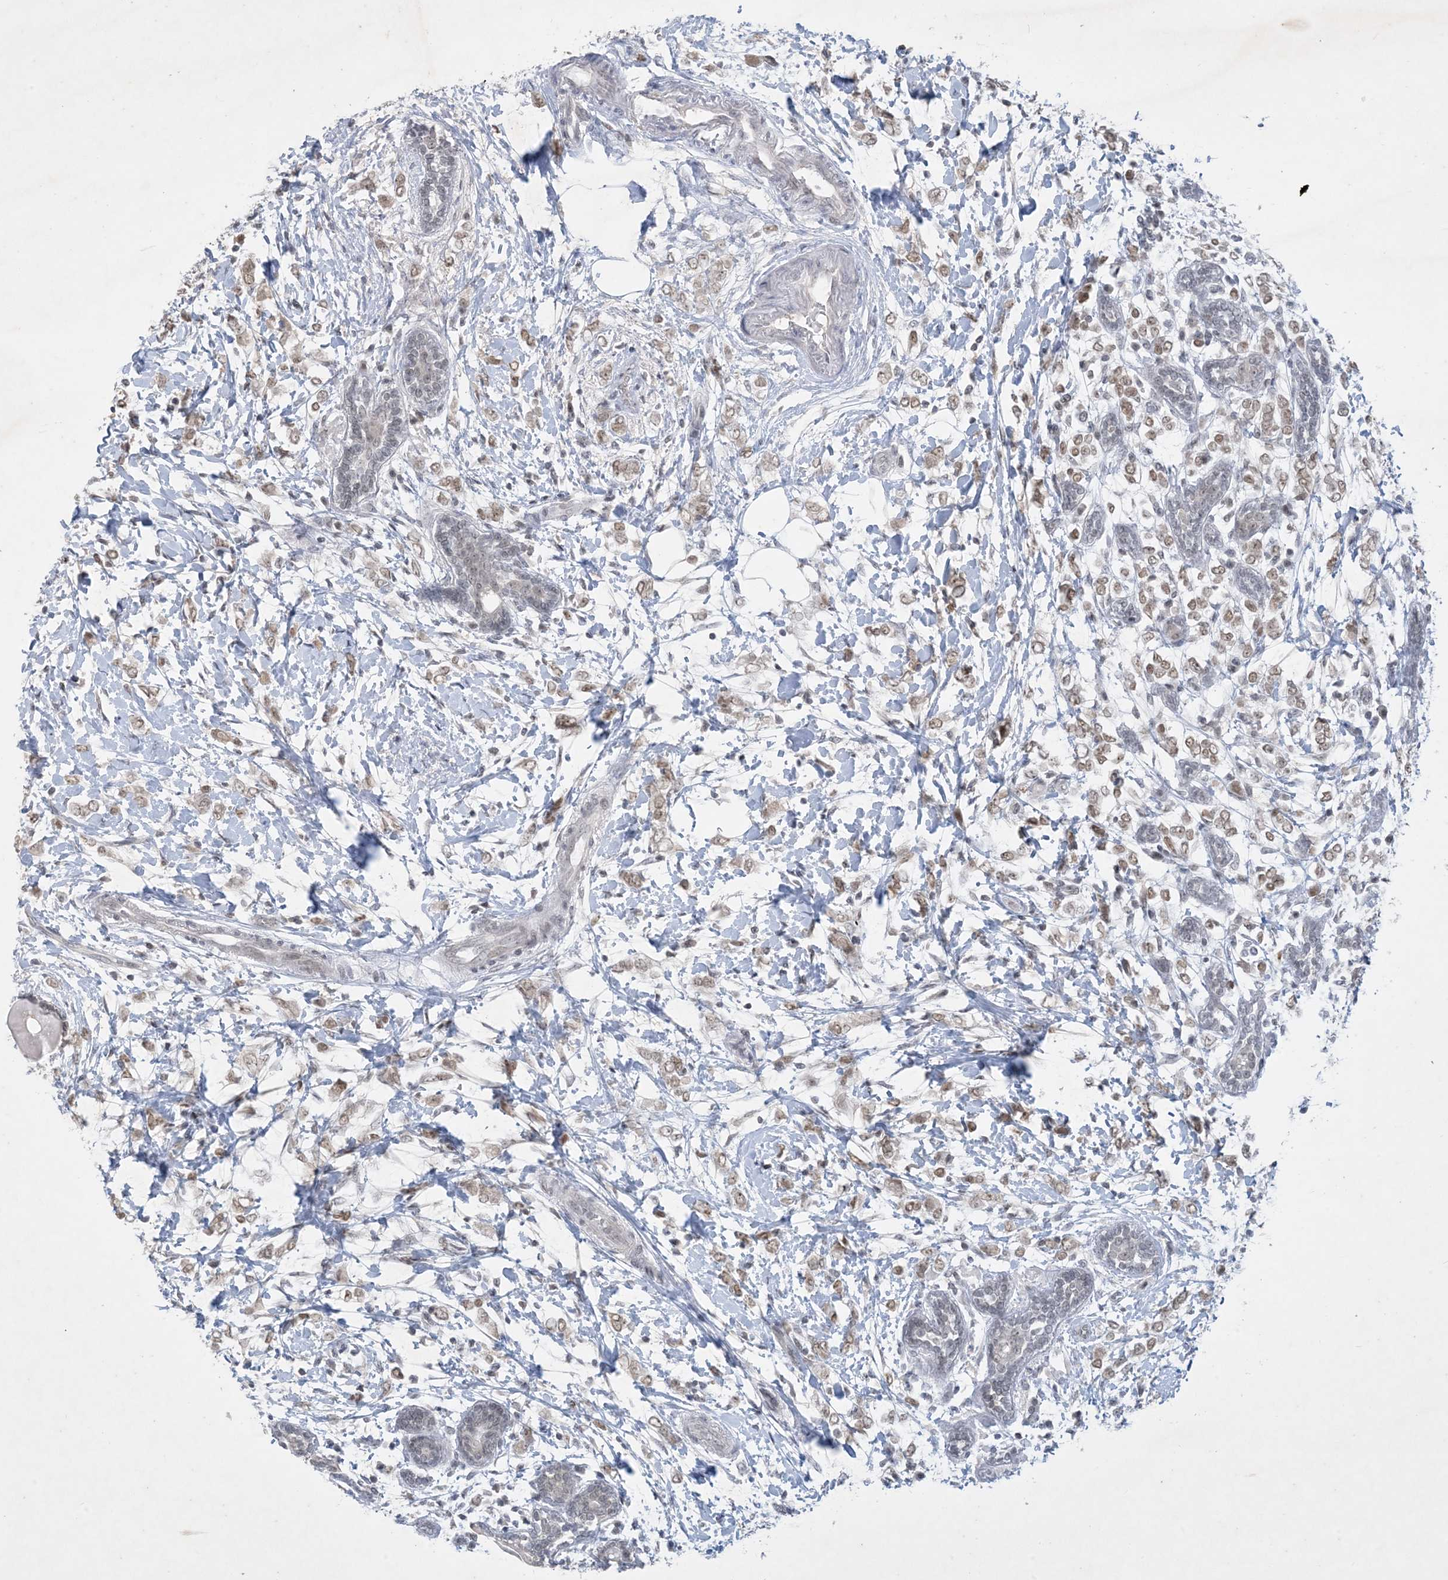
{"staining": {"intensity": "moderate", "quantity": ">75%", "location": "nuclear"}, "tissue": "breast cancer", "cell_type": "Tumor cells", "image_type": "cancer", "snomed": [{"axis": "morphology", "description": "Normal tissue, NOS"}, {"axis": "morphology", "description": "Lobular carcinoma"}, {"axis": "topography", "description": "Breast"}], "caption": "Immunohistochemistry (IHC) (DAB (3,3'-diaminobenzidine)) staining of human breast cancer reveals moderate nuclear protein expression in about >75% of tumor cells. The protein of interest is shown in brown color, while the nuclei are stained blue.", "gene": "ZNF674", "patient": {"sex": "female", "age": 47}}